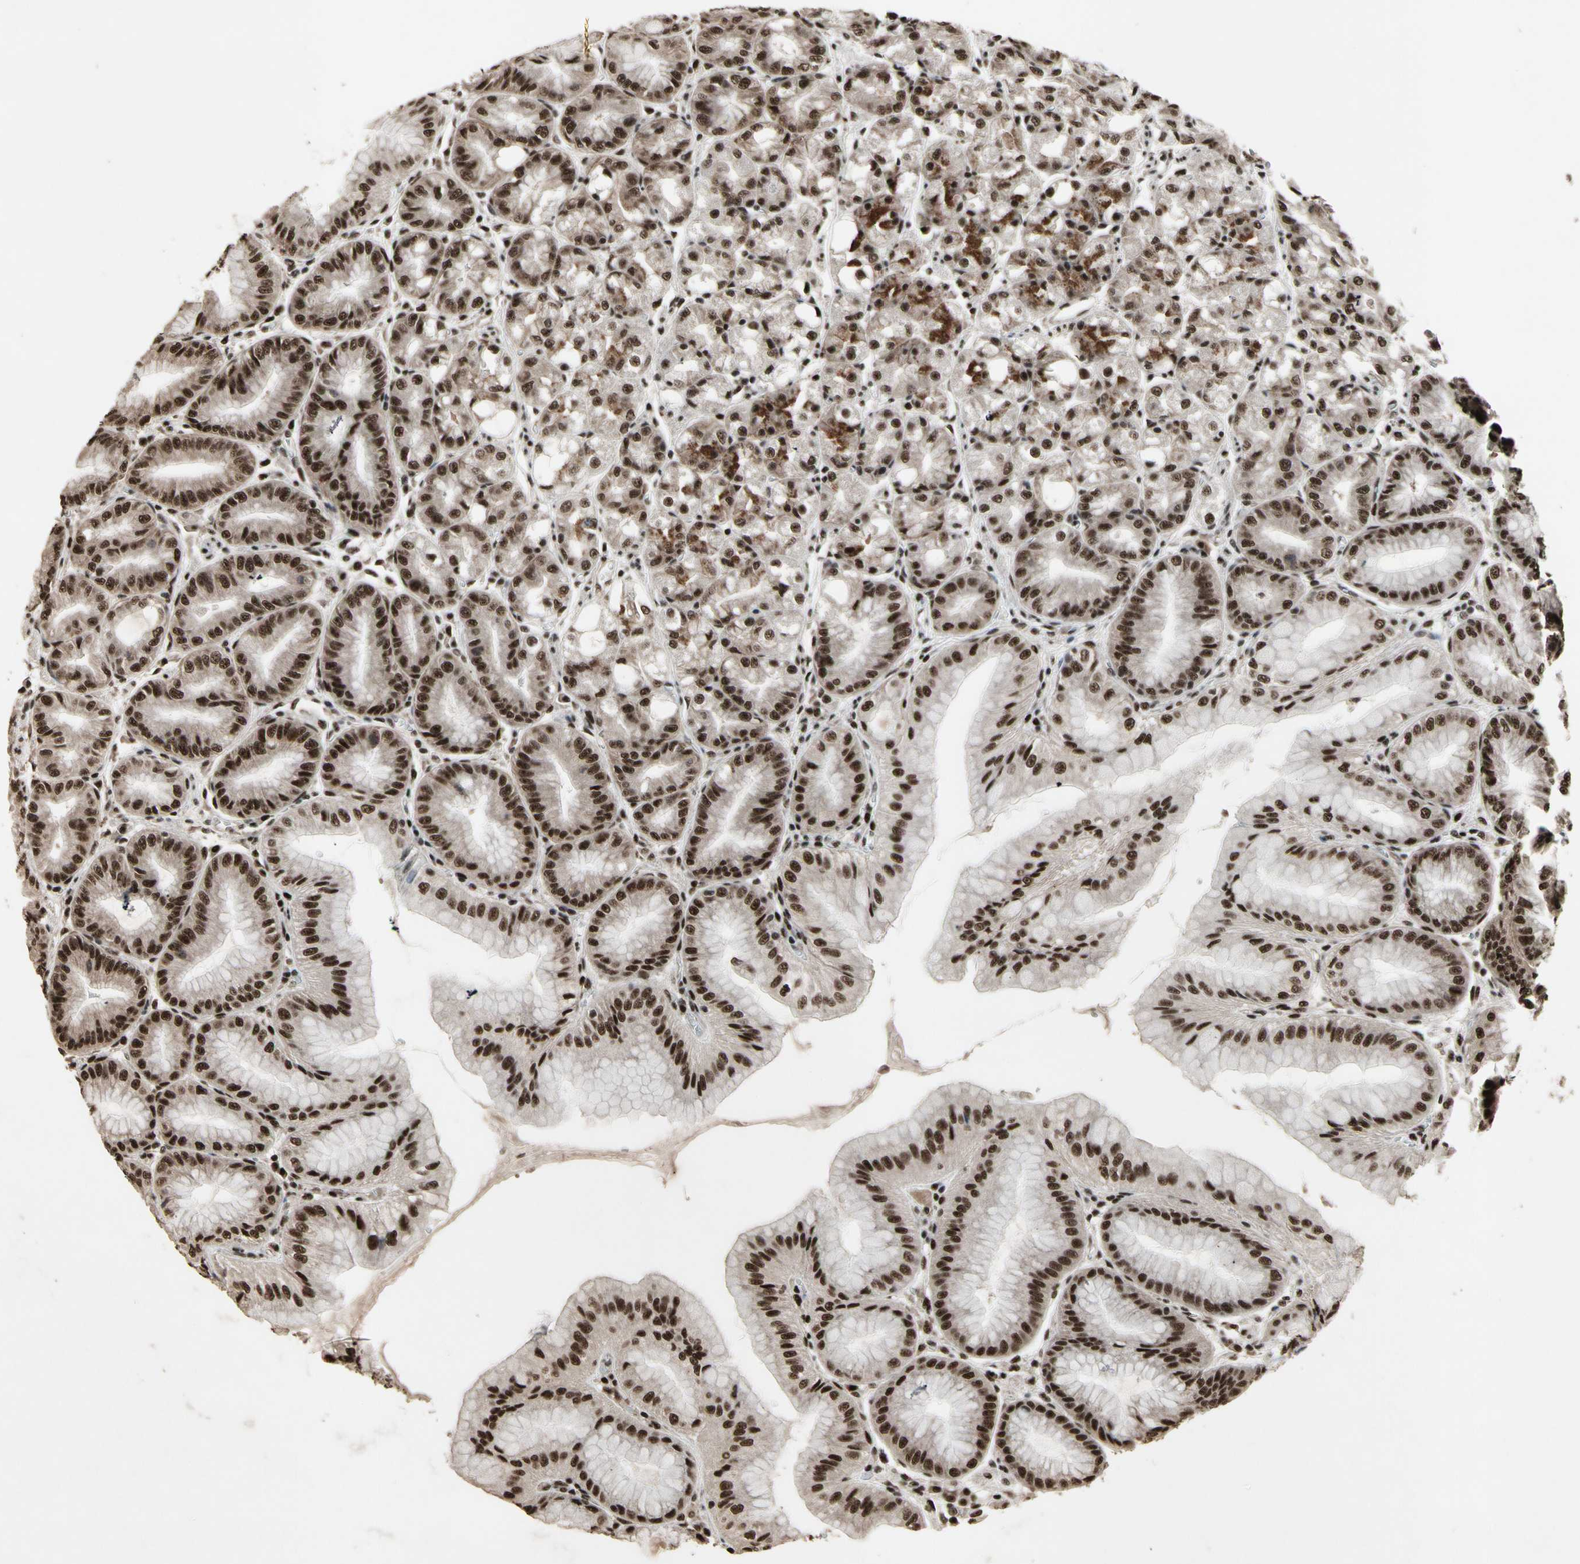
{"staining": {"intensity": "strong", "quantity": ">75%", "location": "cytoplasmic/membranous,nuclear"}, "tissue": "stomach", "cell_type": "Glandular cells", "image_type": "normal", "snomed": [{"axis": "morphology", "description": "Normal tissue, NOS"}, {"axis": "topography", "description": "Stomach, lower"}], "caption": "This is a histology image of immunohistochemistry staining of unremarkable stomach, which shows strong positivity in the cytoplasmic/membranous,nuclear of glandular cells.", "gene": "TBX2", "patient": {"sex": "male", "age": 71}}